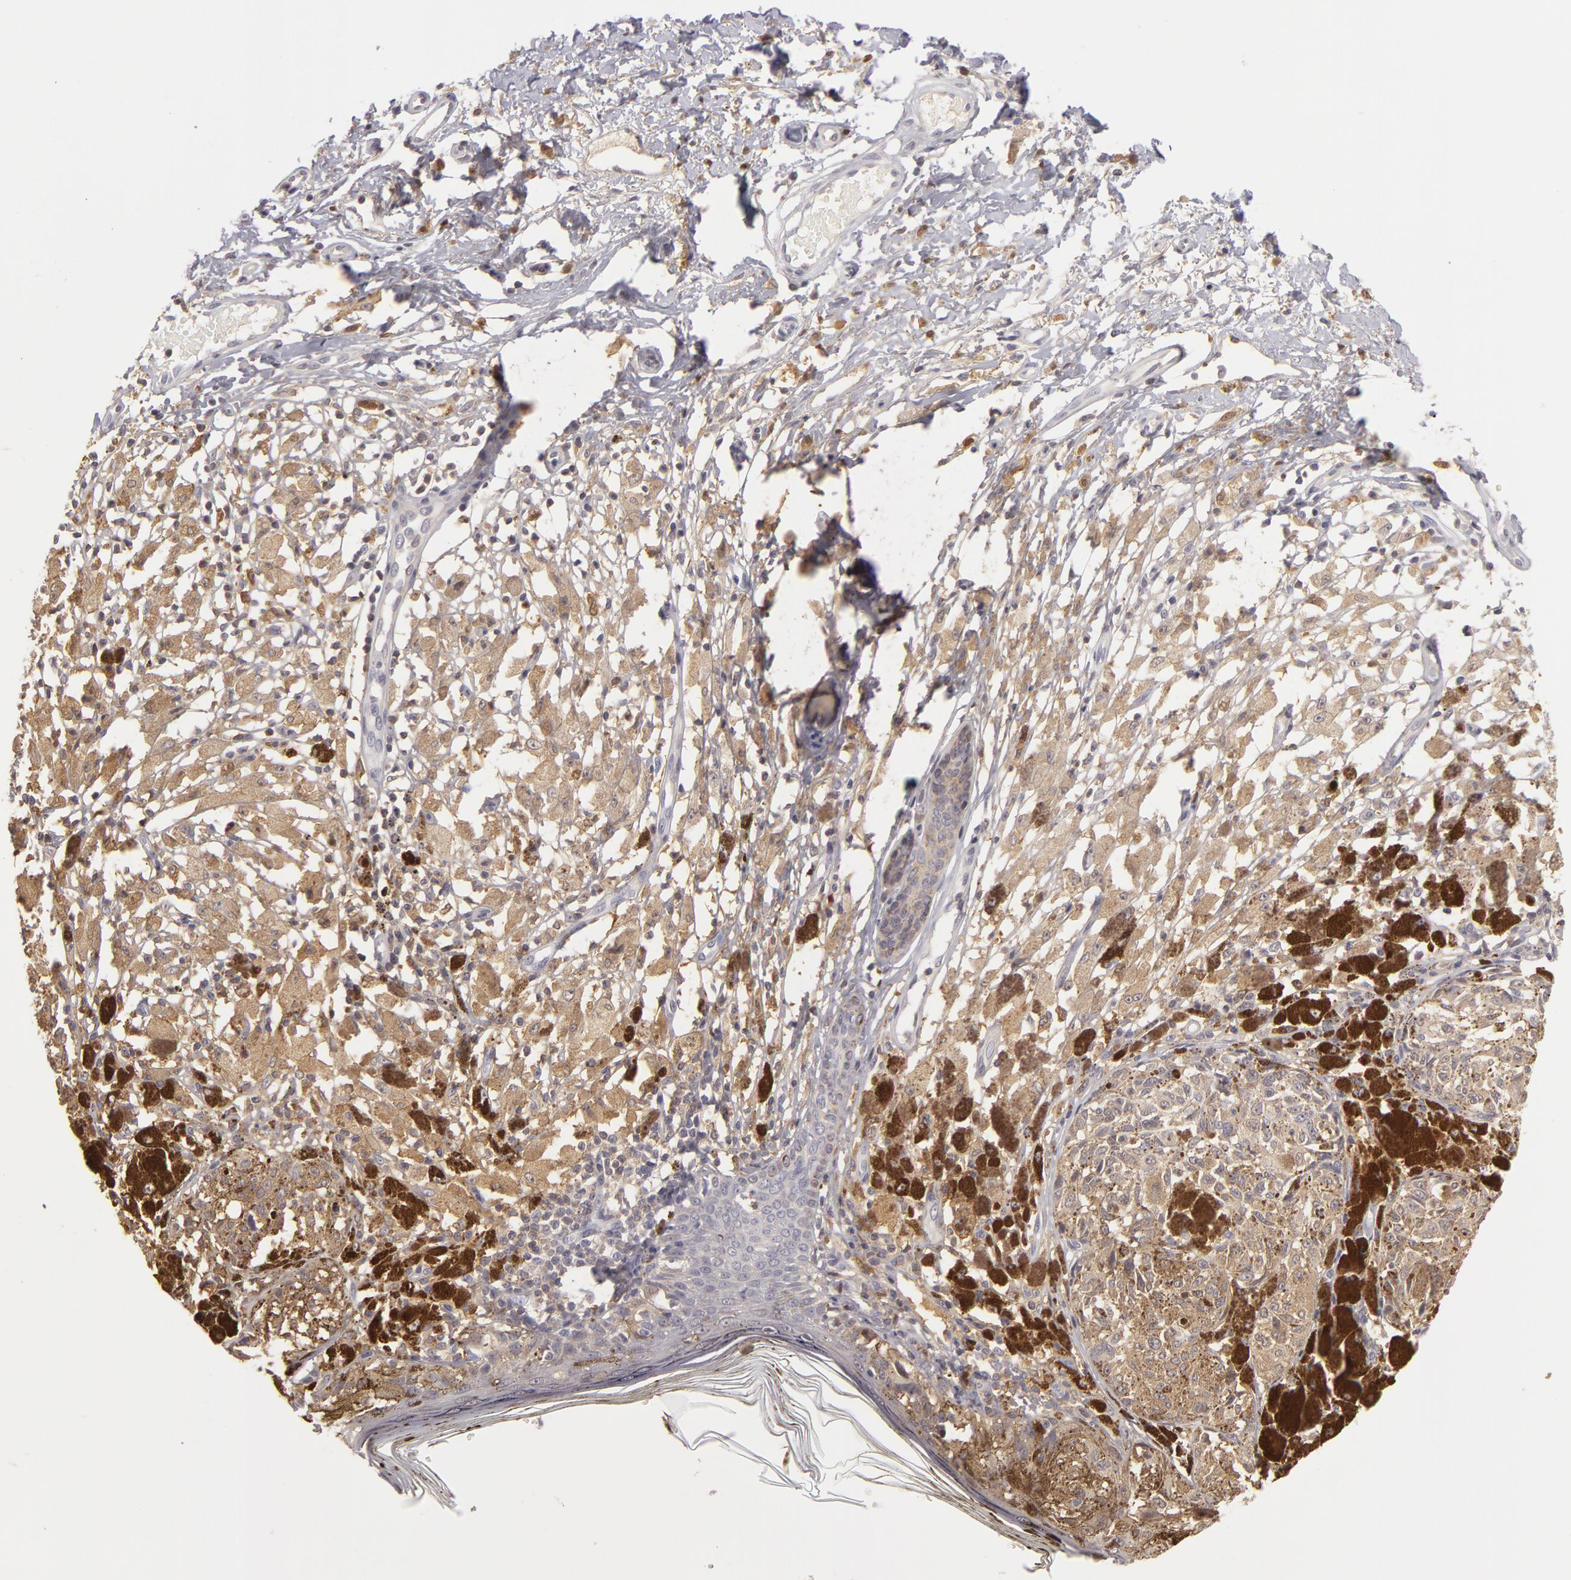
{"staining": {"intensity": "weak", "quantity": ">75%", "location": "cytoplasmic/membranous"}, "tissue": "melanoma", "cell_type": "Tumor cells", "image_type": "cancer", "snomed": [{"axis": "morphology", "description": "Malignant melanoma, NOS"}, {"axis": "topography", "description": "Skin"}], "caption": "Tumor cells show low levels of weak cytoplasmic/membranous expression in approximately >75% of cells in human melanoma. (Stains: DAB in brown, nuclei in blue, Microscopy: brightfield microscopy at high magnification).", "gene": "GNPDA1", "patient": {"sex": "male", "age": 88}}